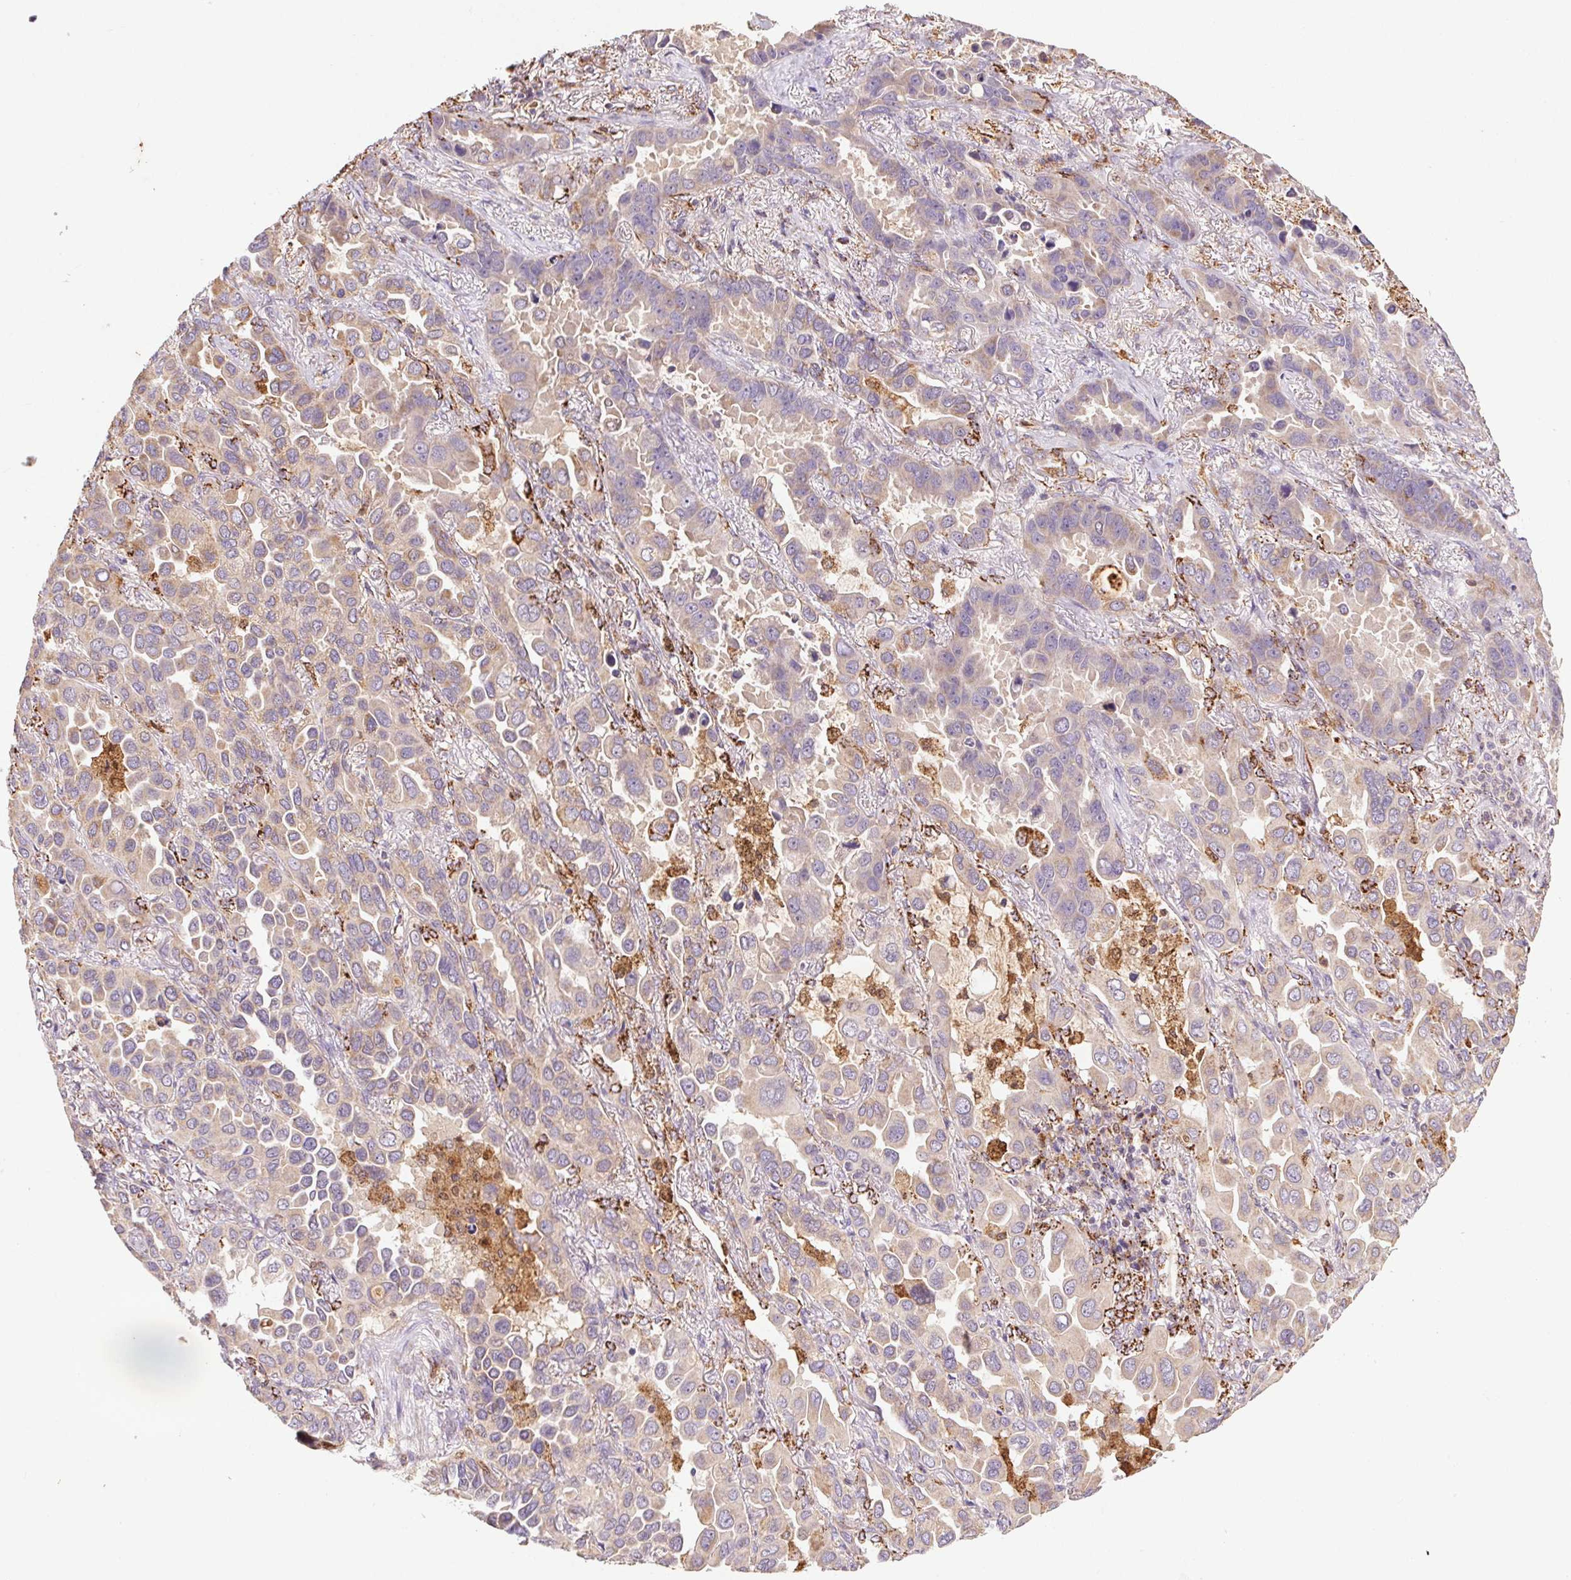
{"staining": {"intensity": "weak", "quantity": ">75%", "location": "cytoplasmic/membranous"}, "tissue": "lung cancer", "cell_type": "Tumor cells", "image_type": "cancer", "snomed": [{"axis": "morphology", "description": "Adenocarcinoma, NOS"}, {"axis": "topography", "description": "Lung"}], "caption": "Adenocarcinoma (lung) stained for a protein (brown) reveals weak cytoplasmic/membranous positive positivity in about >75% of tumor cells.", "gene": "FNBP1L", "patient": {"sex": "male", "age": 64}}